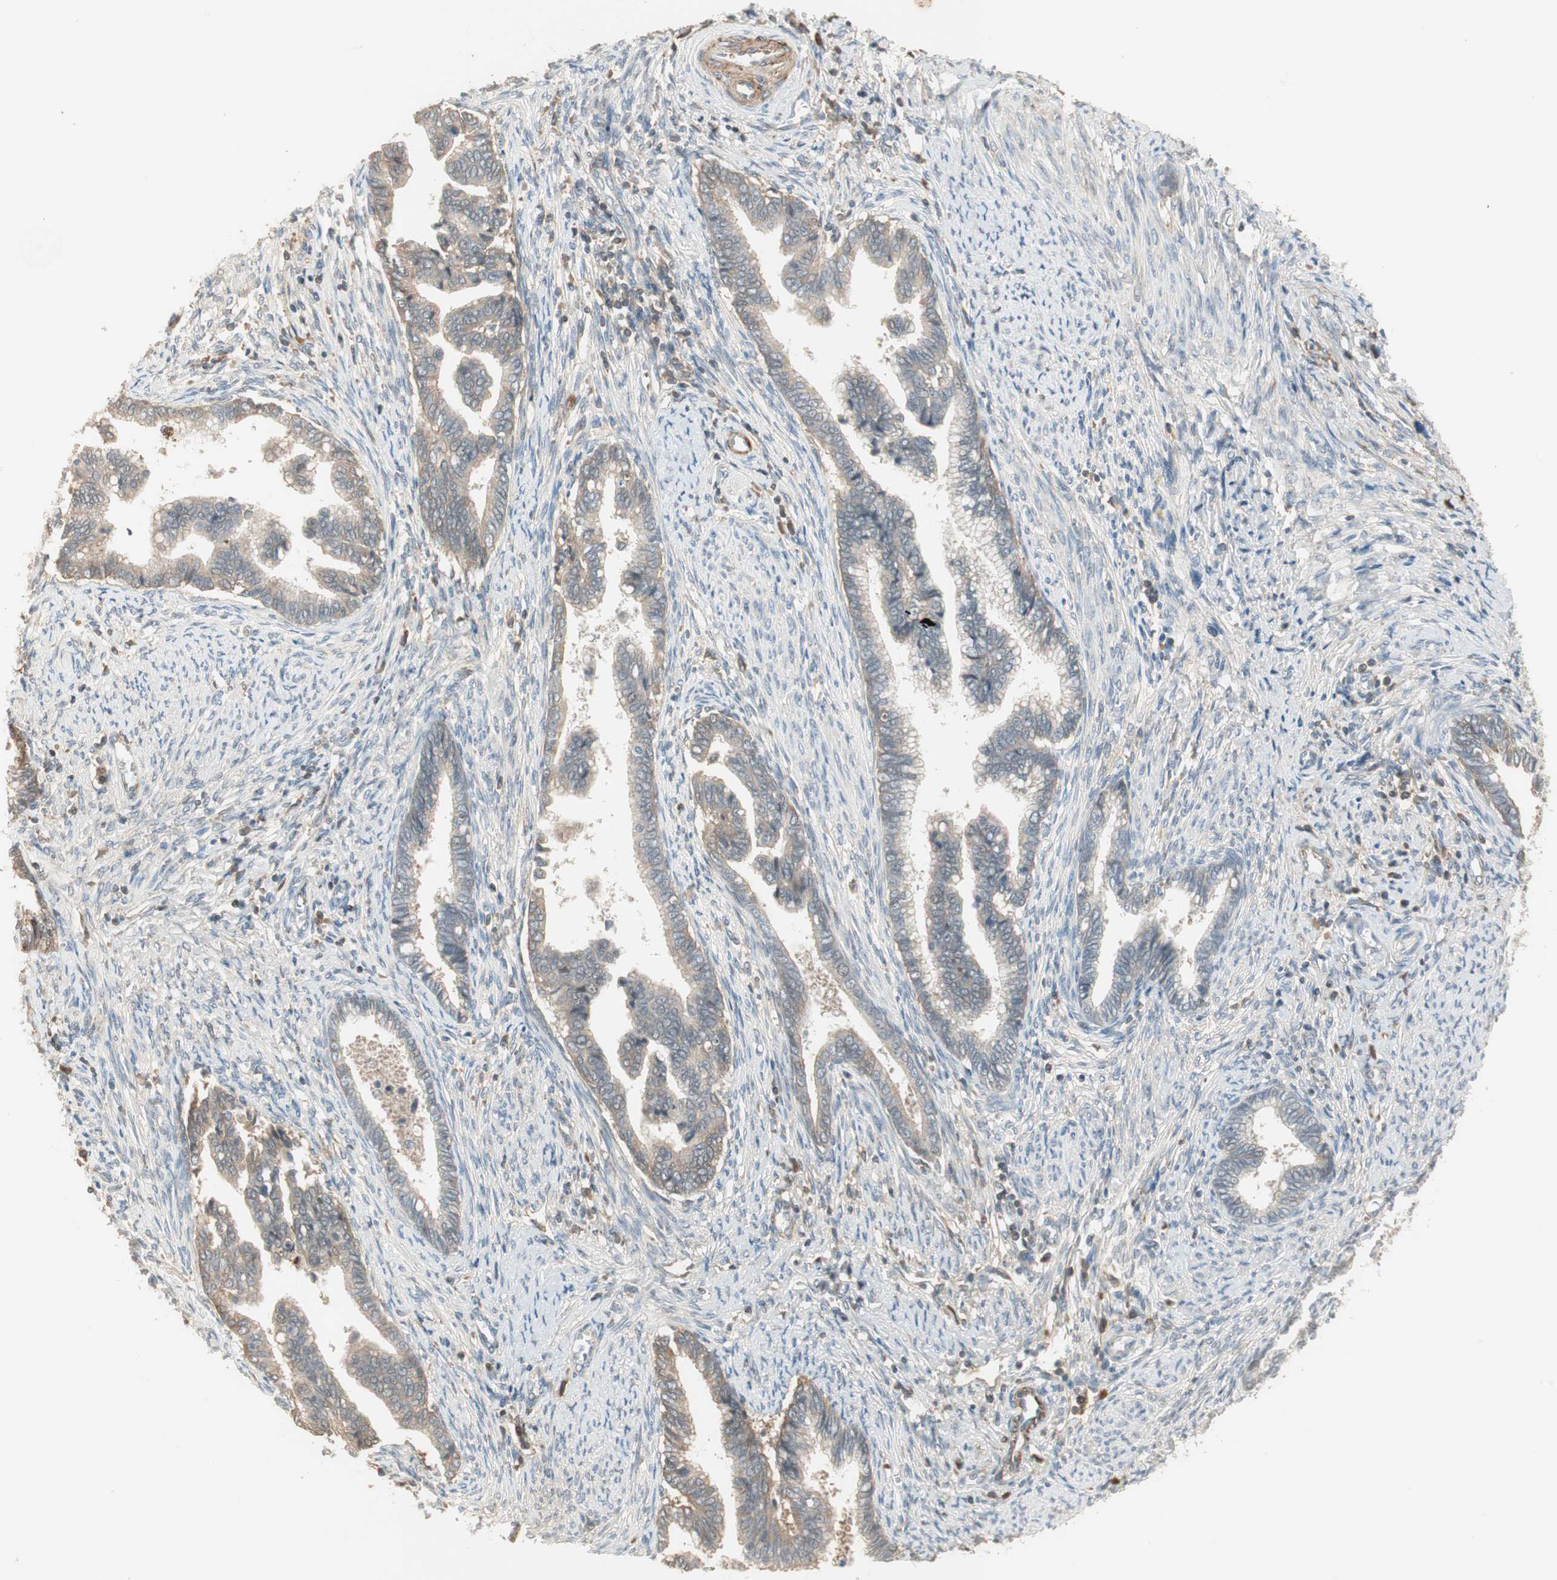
{"staining": {"intensity": "weak", "quantity": "25%-75%", "location": "cytoplasmic/membranous"}, "tissue": "cervical cancer", "cell_type": "Tumor cells", "image_type": "cancer", "snomed": [{"axis": "morphology", "description": "Adenocarcinoma, NOS"}, {"axis": "topography", "description": "Cervix"}], "caption": "Adenocarcinoma (cervical) tissue reveals weak cytoplasmic/membranous expression in approximately 25%-75% of tumor cells, visualized by immunohistochemistry.", "gene": "RNGTT", "patient": {"sex": "female", "age": 44}}